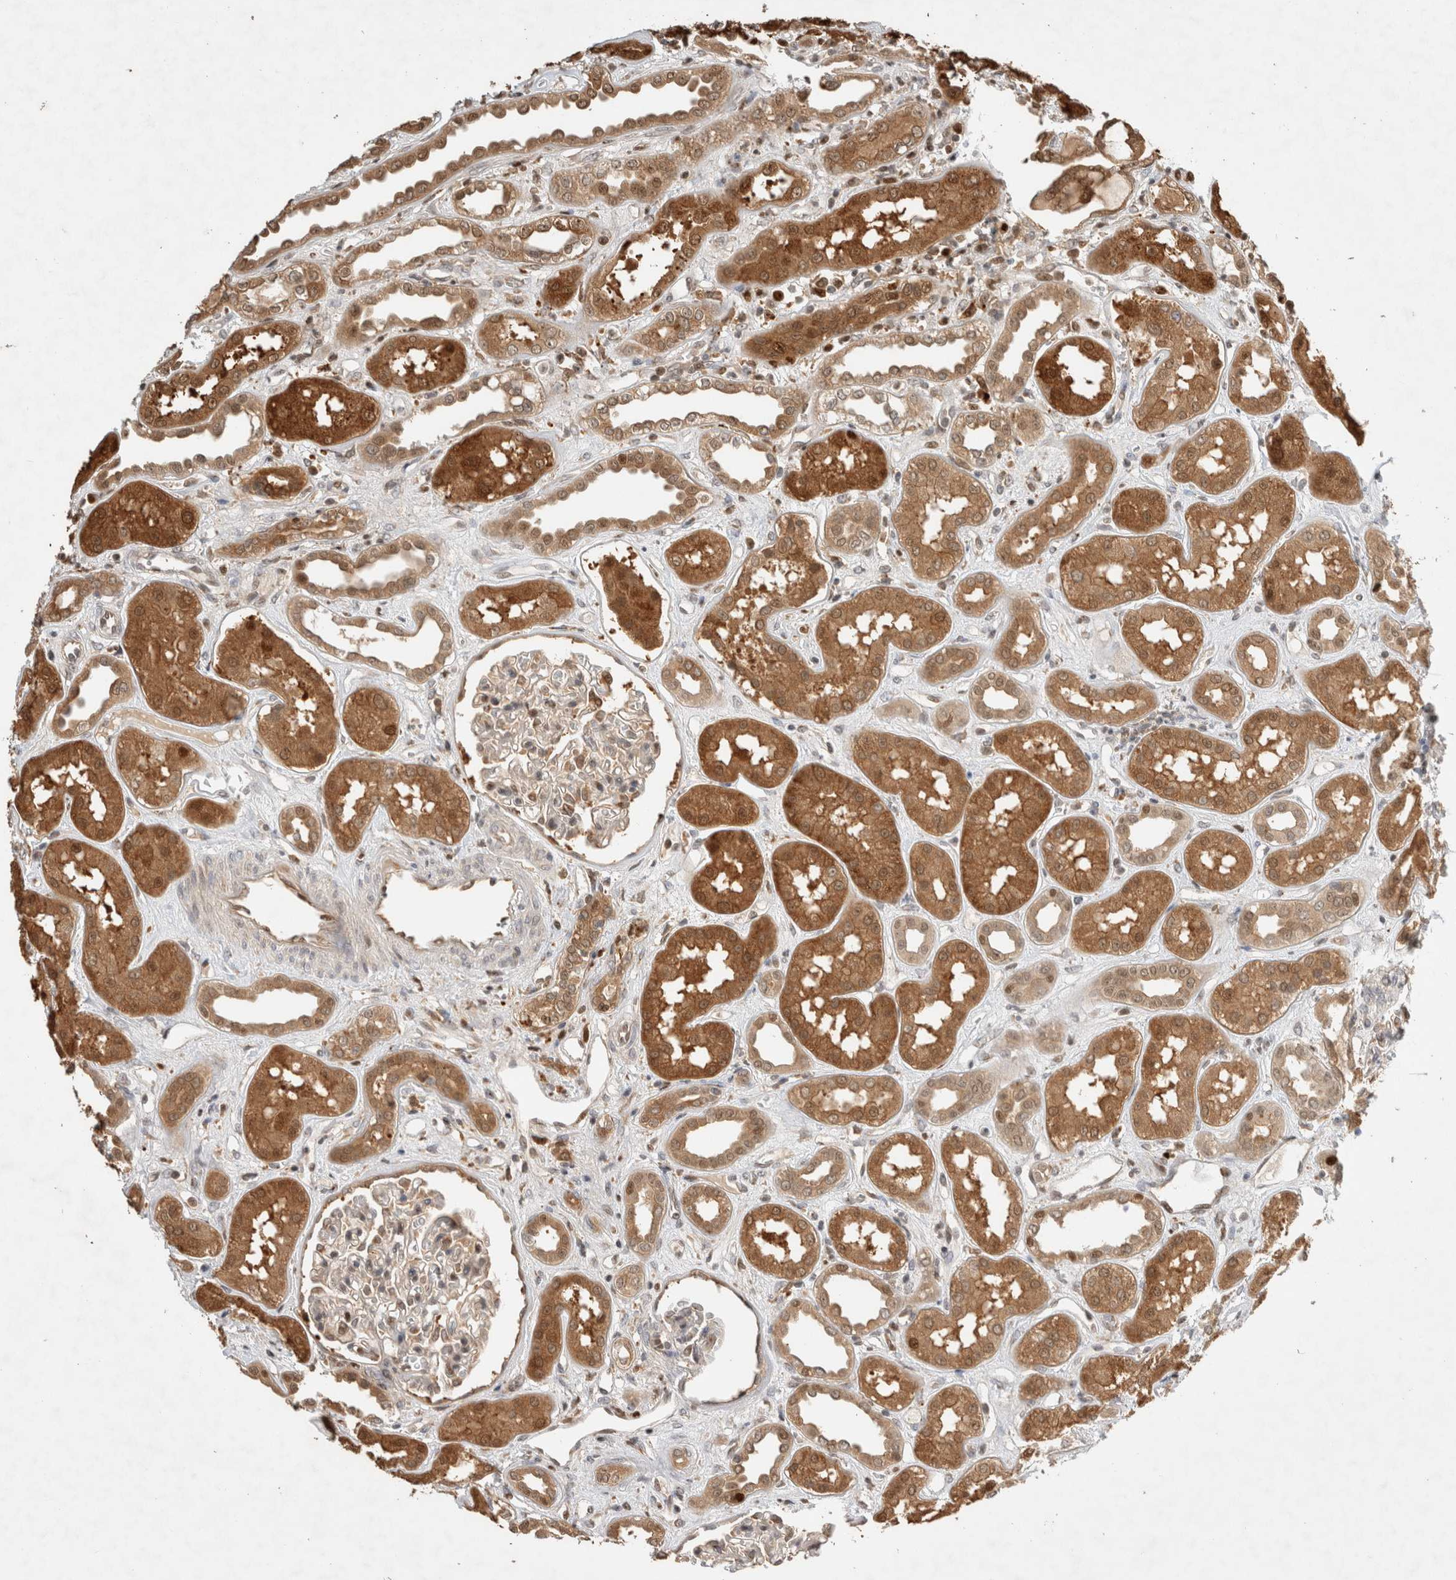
{"staining": {"intensity": "moderate", "quantity": "<25%", "location": "cytoplasmic/membranous"}, "tissue": "kidney", "cell_type": "Cells in glomeruli", "image_type": "normal", "snomed": [{"axis": "morphology", "description": "Normal tissue, NOS"}, {"axis": "topography", "description": "Kidney"}], "caption": "Immunohistochemical staining of unremarkable kidney demonstrates <25% levels of moderate cytoplasmic/membranous protein expression in approximately <25% of cells in glomeruli. (DAB (3,3'-diaminobenzidine) = brown stain, brightfield microscopy at high magnification).", "gene": "OTUD6B", "patient": {"sex": "male", "age": 59}}